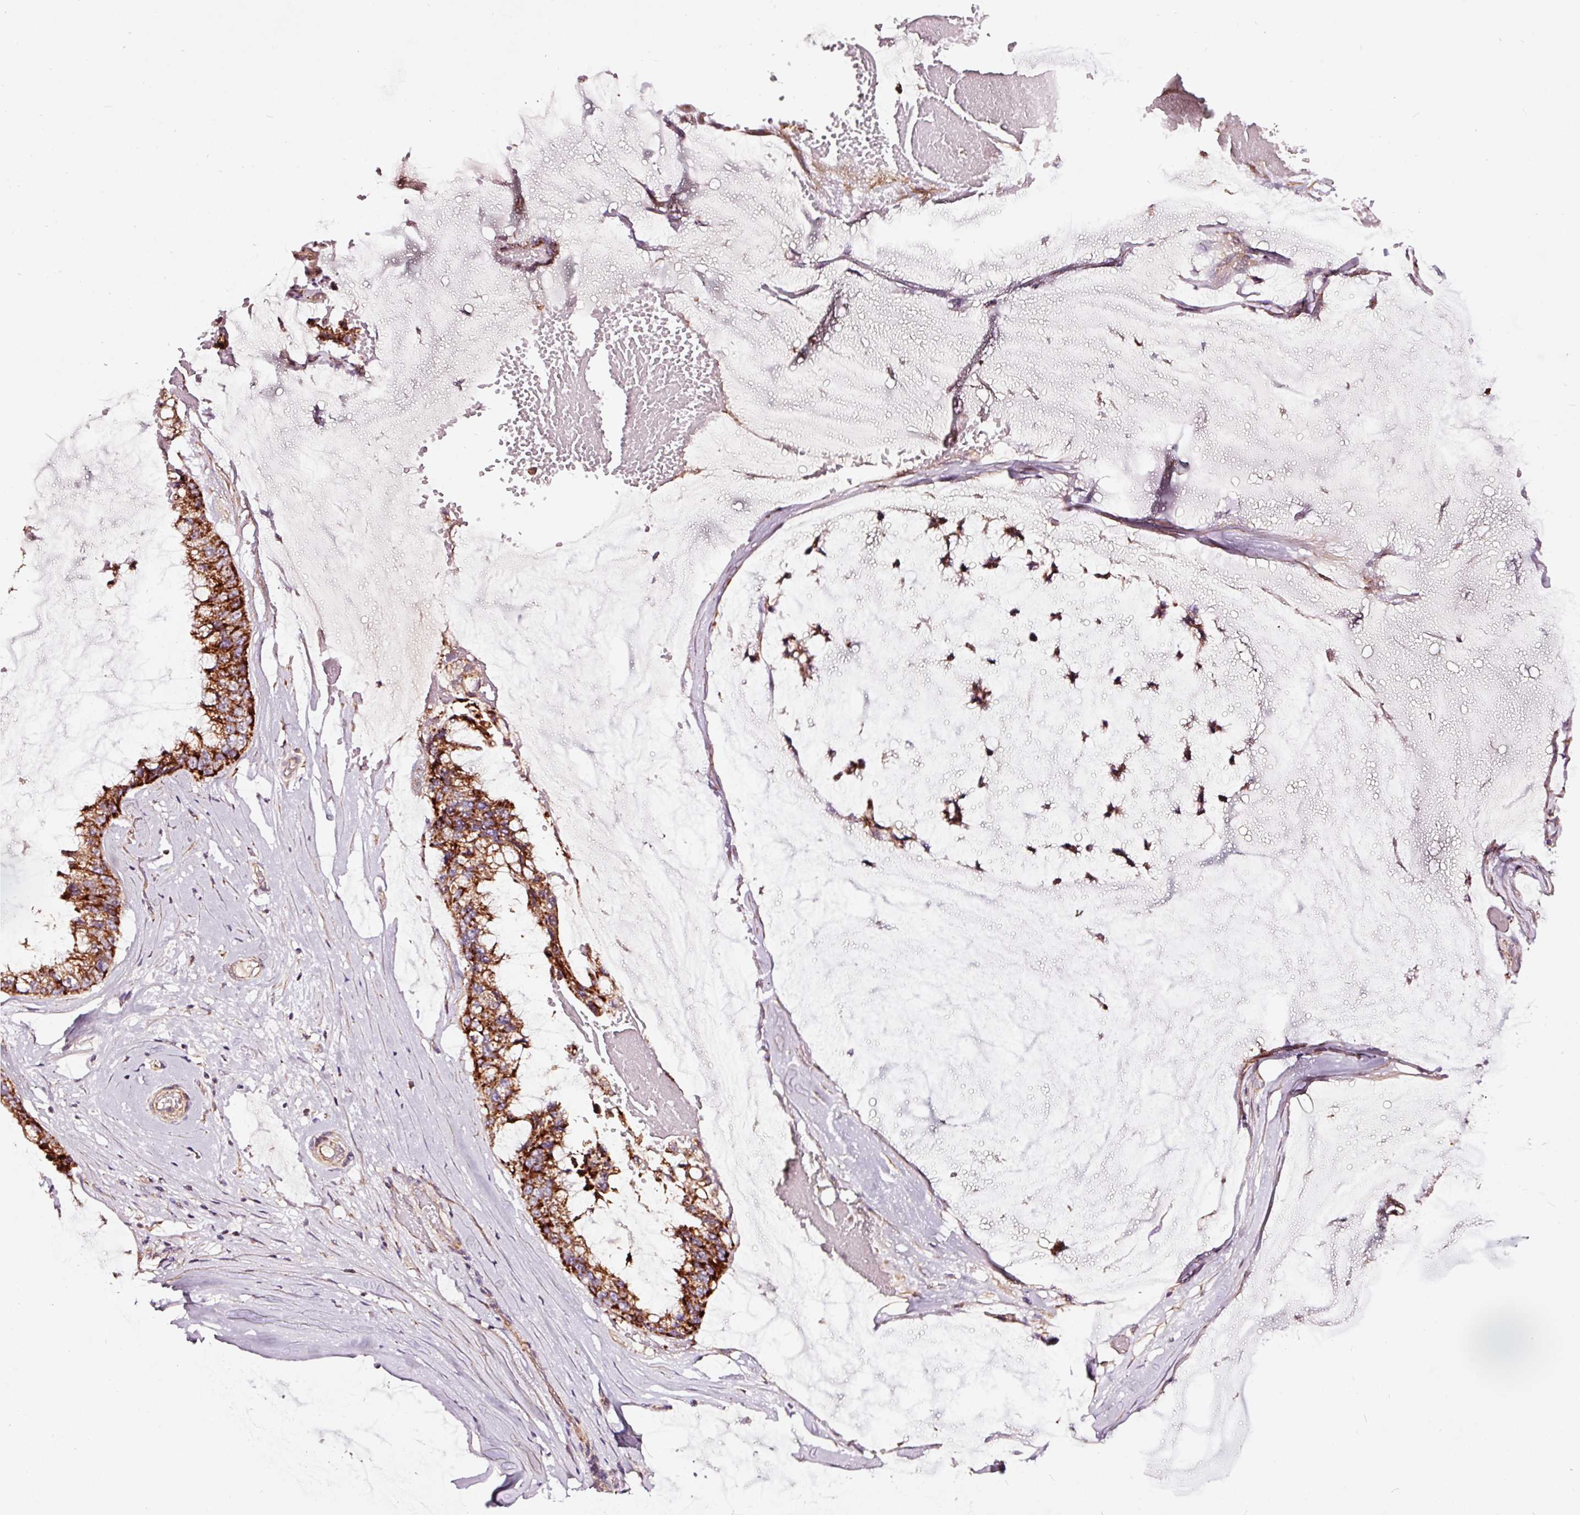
{"staining": {"intensity": "strong", "quantity": ">75%", "location": "cytoplasmic/membranous"}, "tissue": "ovarian cancer", "cell_type": "Tumor cells", "image_type": "cancer", "snomed": [{"axis": "morphology", "description": "Cystadenocarcinoma, mucinous, NOS"}, {"axis": "topography", "description": "Ovary"}], "caption": "Ovarian cancer stained with a brown dye reveals strong cytoplasmic/membranous positive positivity in about >75% of tumor cells.", "gene": "TPM1", "patient": {"sex": "female", "age": 39}}